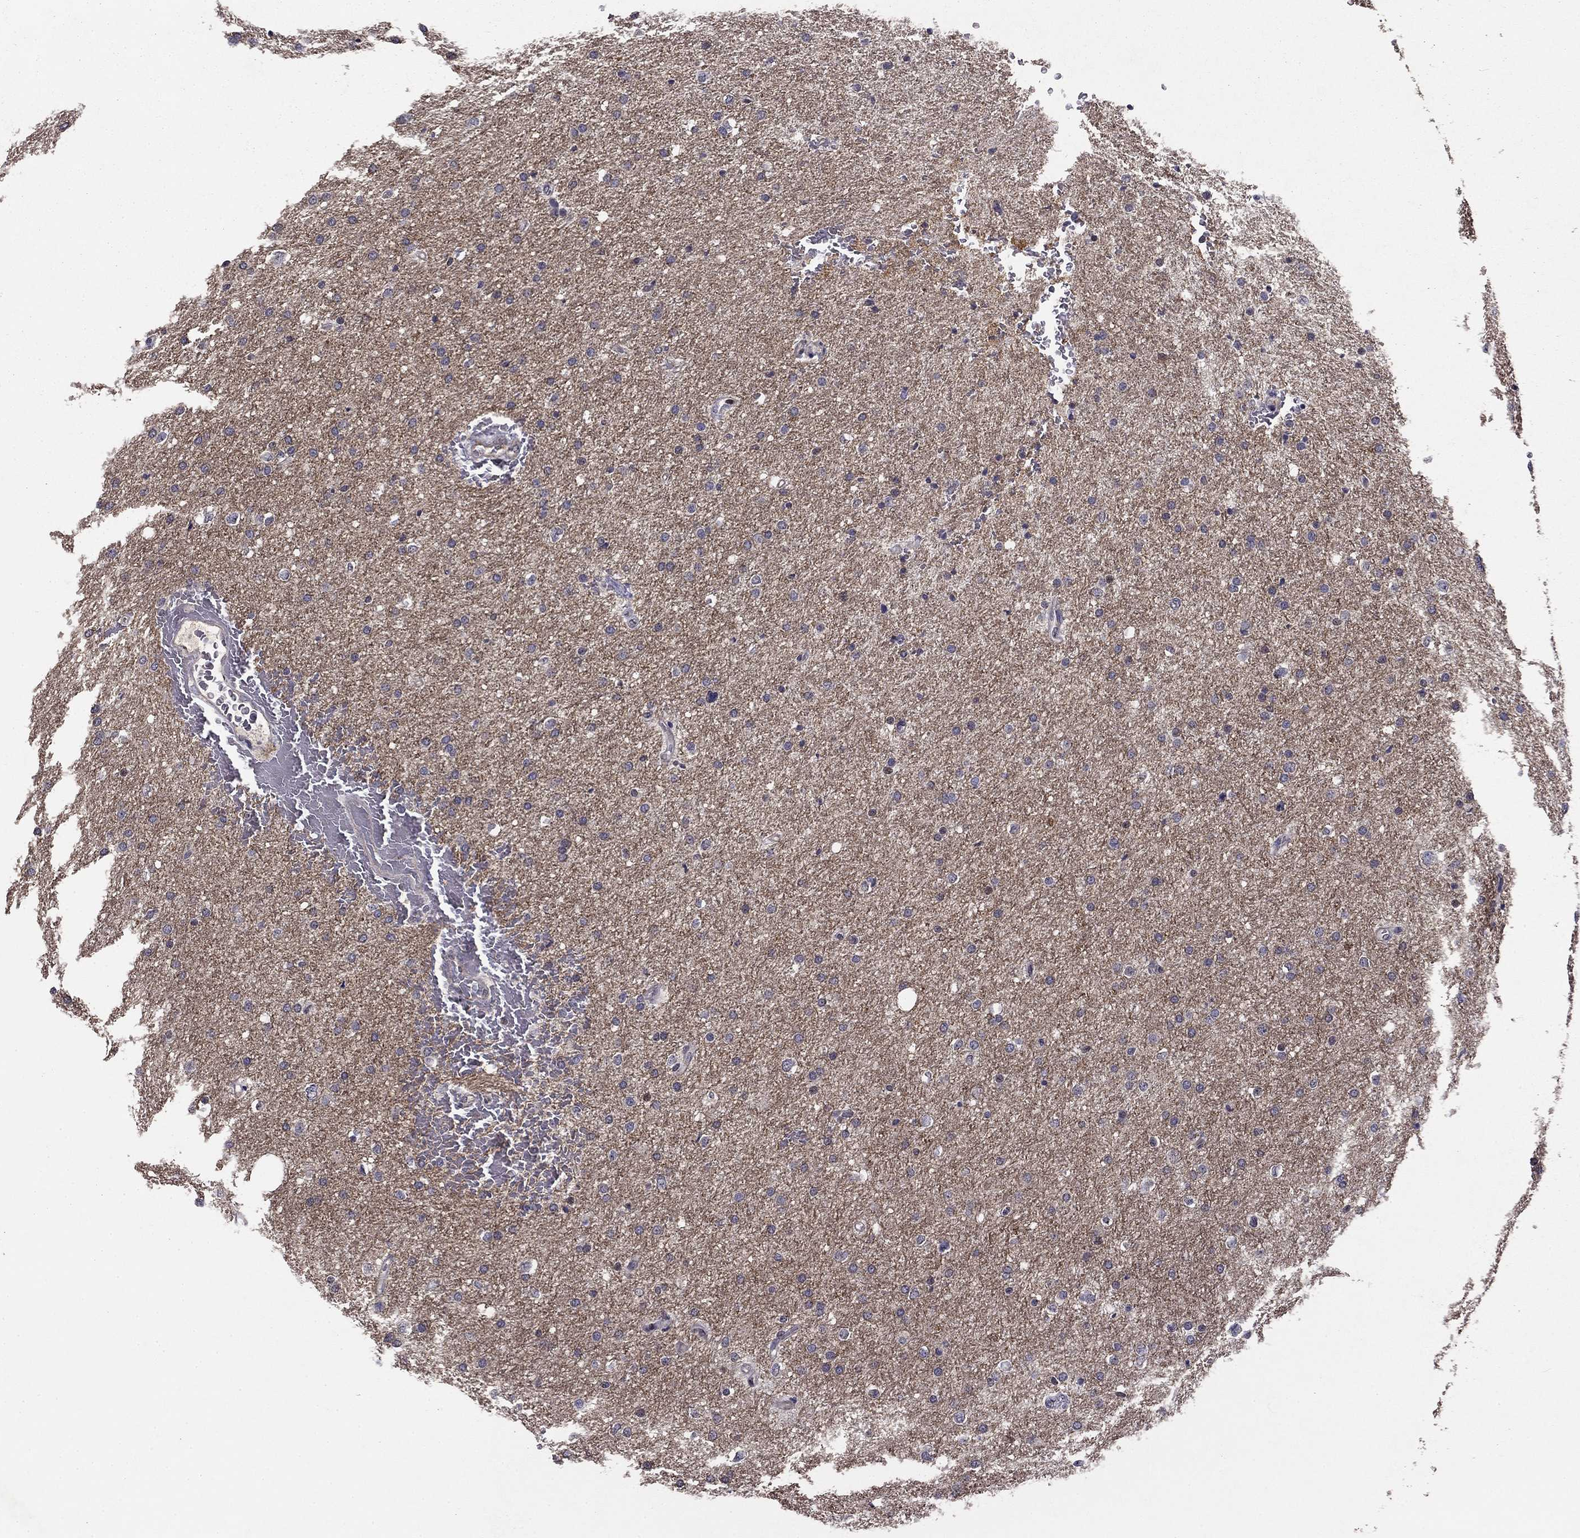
{"staining": {"intensity": "negative", "quantity": "none", "location": "none"}, "tissue": "glioma", "cell_type": "Tumor cells", "image_type": "cancer", "snomed": [{"axis": "morphology", "description": "Glioma, malignant, Low grade"}, {"axis": "topography", "description": "Brain"}], "caption": "A photomicrograph of human glioma is negative for staining in tumor cells. Nuclei are stained in blue.", "gene": "HCN1", "patient": {"sex": "female", "age": 37}}